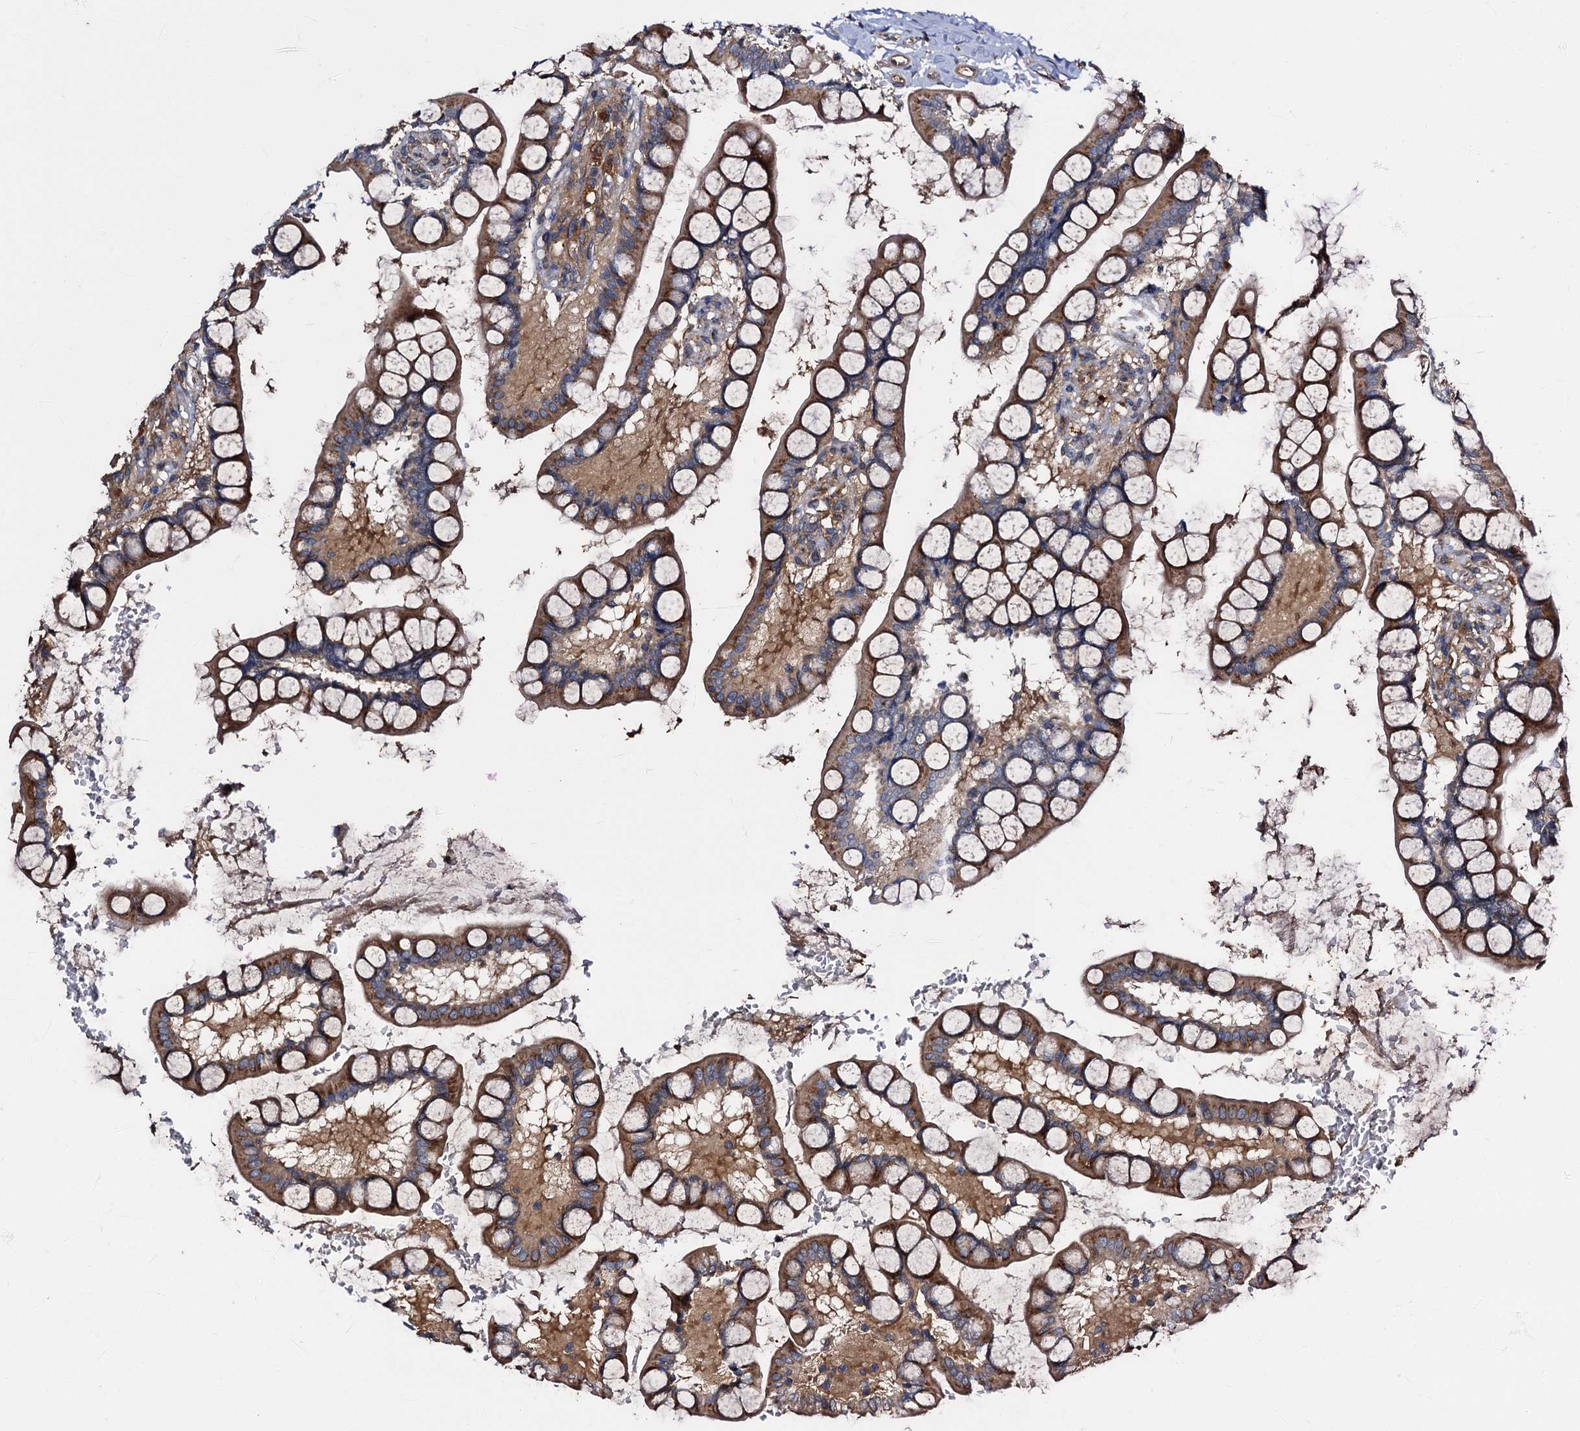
{"staining": {"intensity": "strong", "quantity": ">75%", "location": "cytoplasmic/membranous"}, "tissue": "small intestine", "cell_type": "Glandular cells", "image_type": "normal", "snomed": [{"axis": "morphology", "description": "Normal tissue, NOS"}, {"axis": "topography", "description": "Small intestine"}], "caption": "High-power microscopy captured an IHC image of unremarkable small intestine, revealing strong cytoplasmic/membranous expression in about >75% of glandular cells.", "gene": "PEX5", "patient": {"sex": "male", "age": 52}}